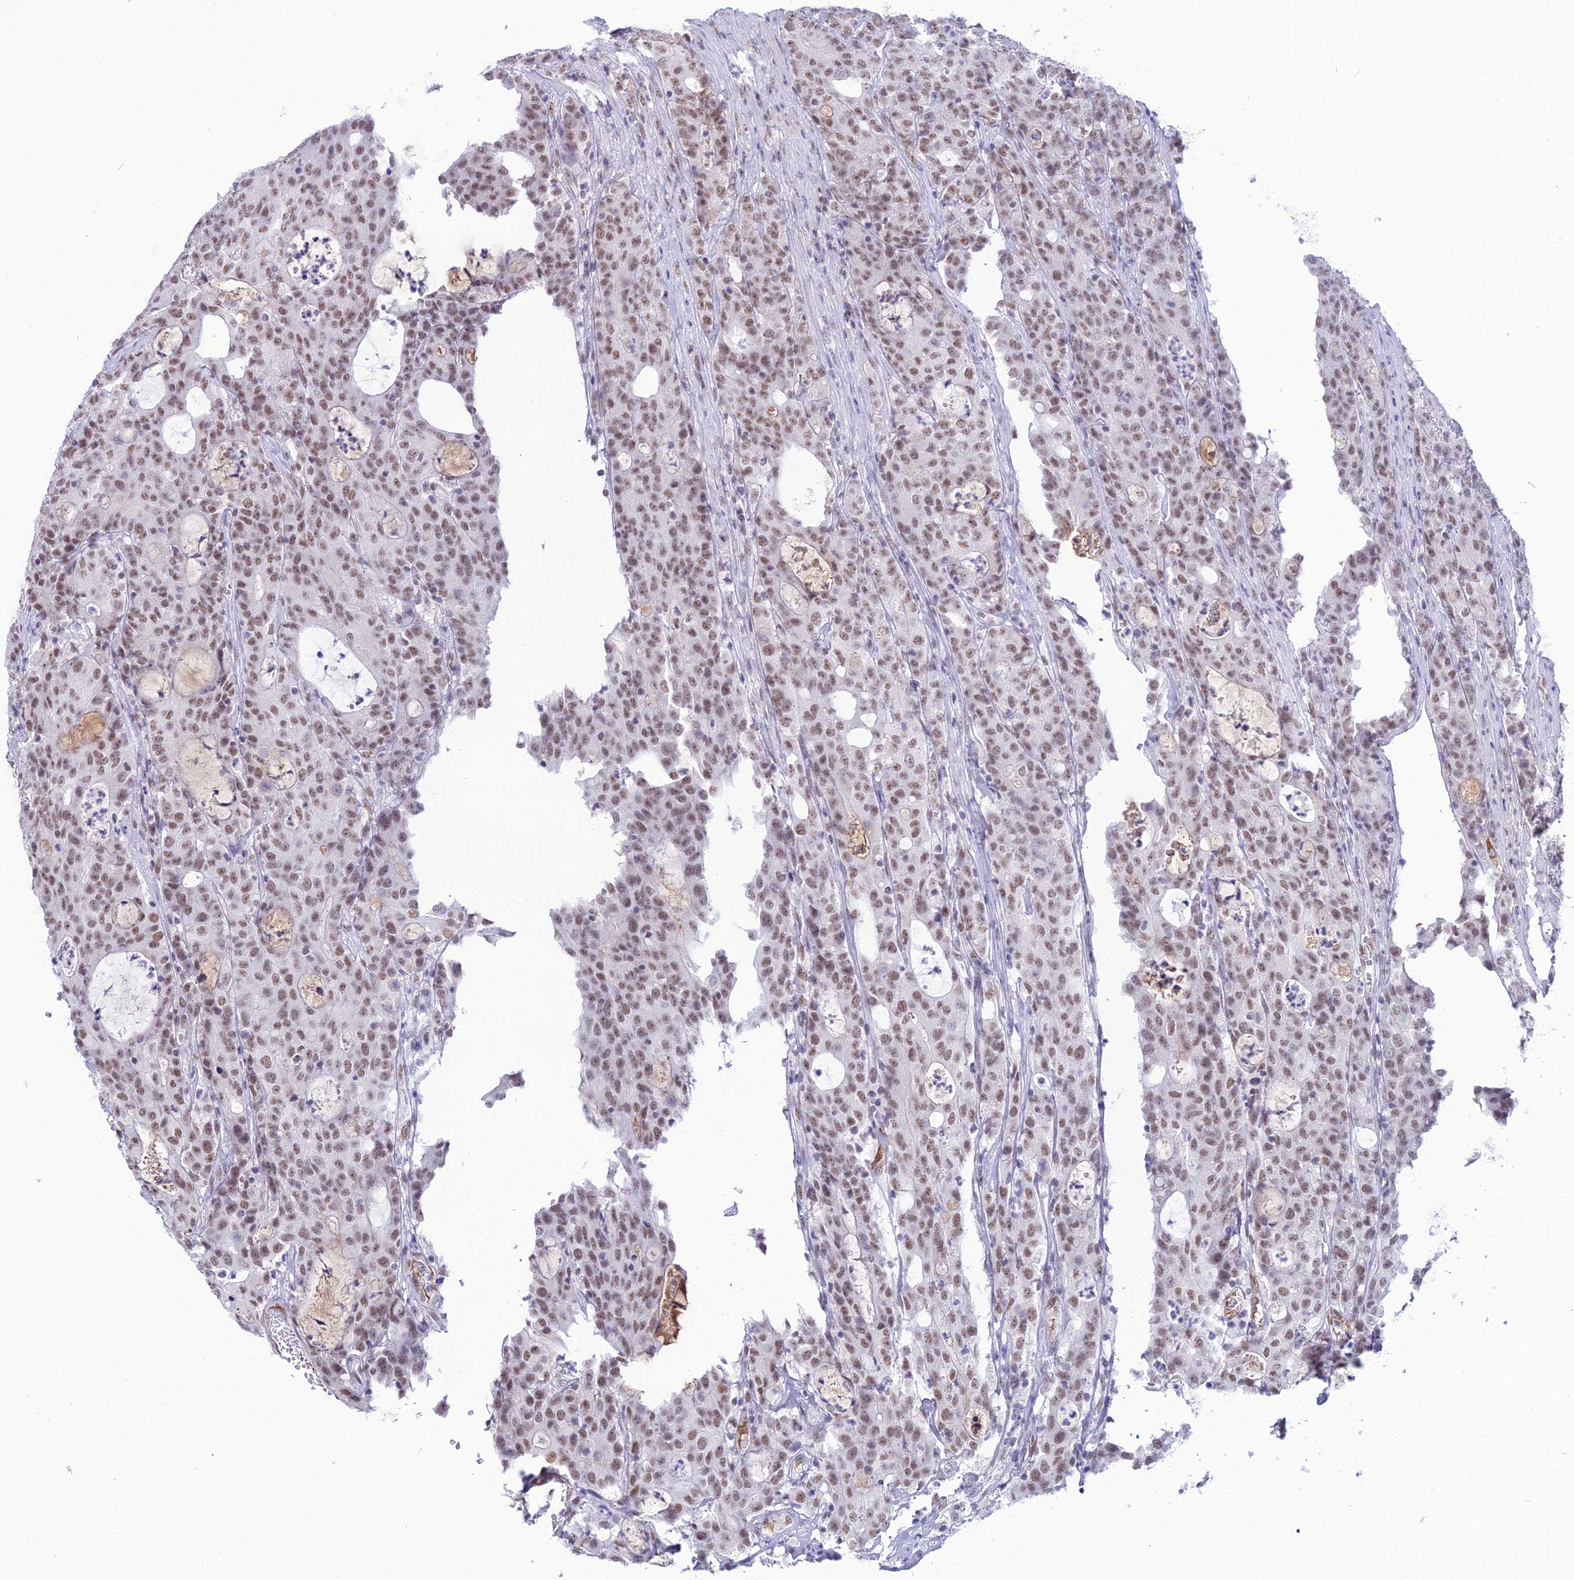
{"staining": {"intensity": "moderate", "quantity": ">75%", "location": "nuclear"}, "tissue": "colorectal cancer", "cell_type": "Tumor cells", "image_type": "cancer", "snomed": [{"axis": "morphology", "description": "Adenocarcinoma, NOS"}, {"axis": "topography", "description": "Colon"}], "caption": "Immunohistochemical staining of human adenocarcinoma (colorectal) reveals medium levels of moderate nuclear protein expression in approximately >75% of tumor cells.", "gene": "RBM12", "patient": {"sex": "male", "age": 83}}